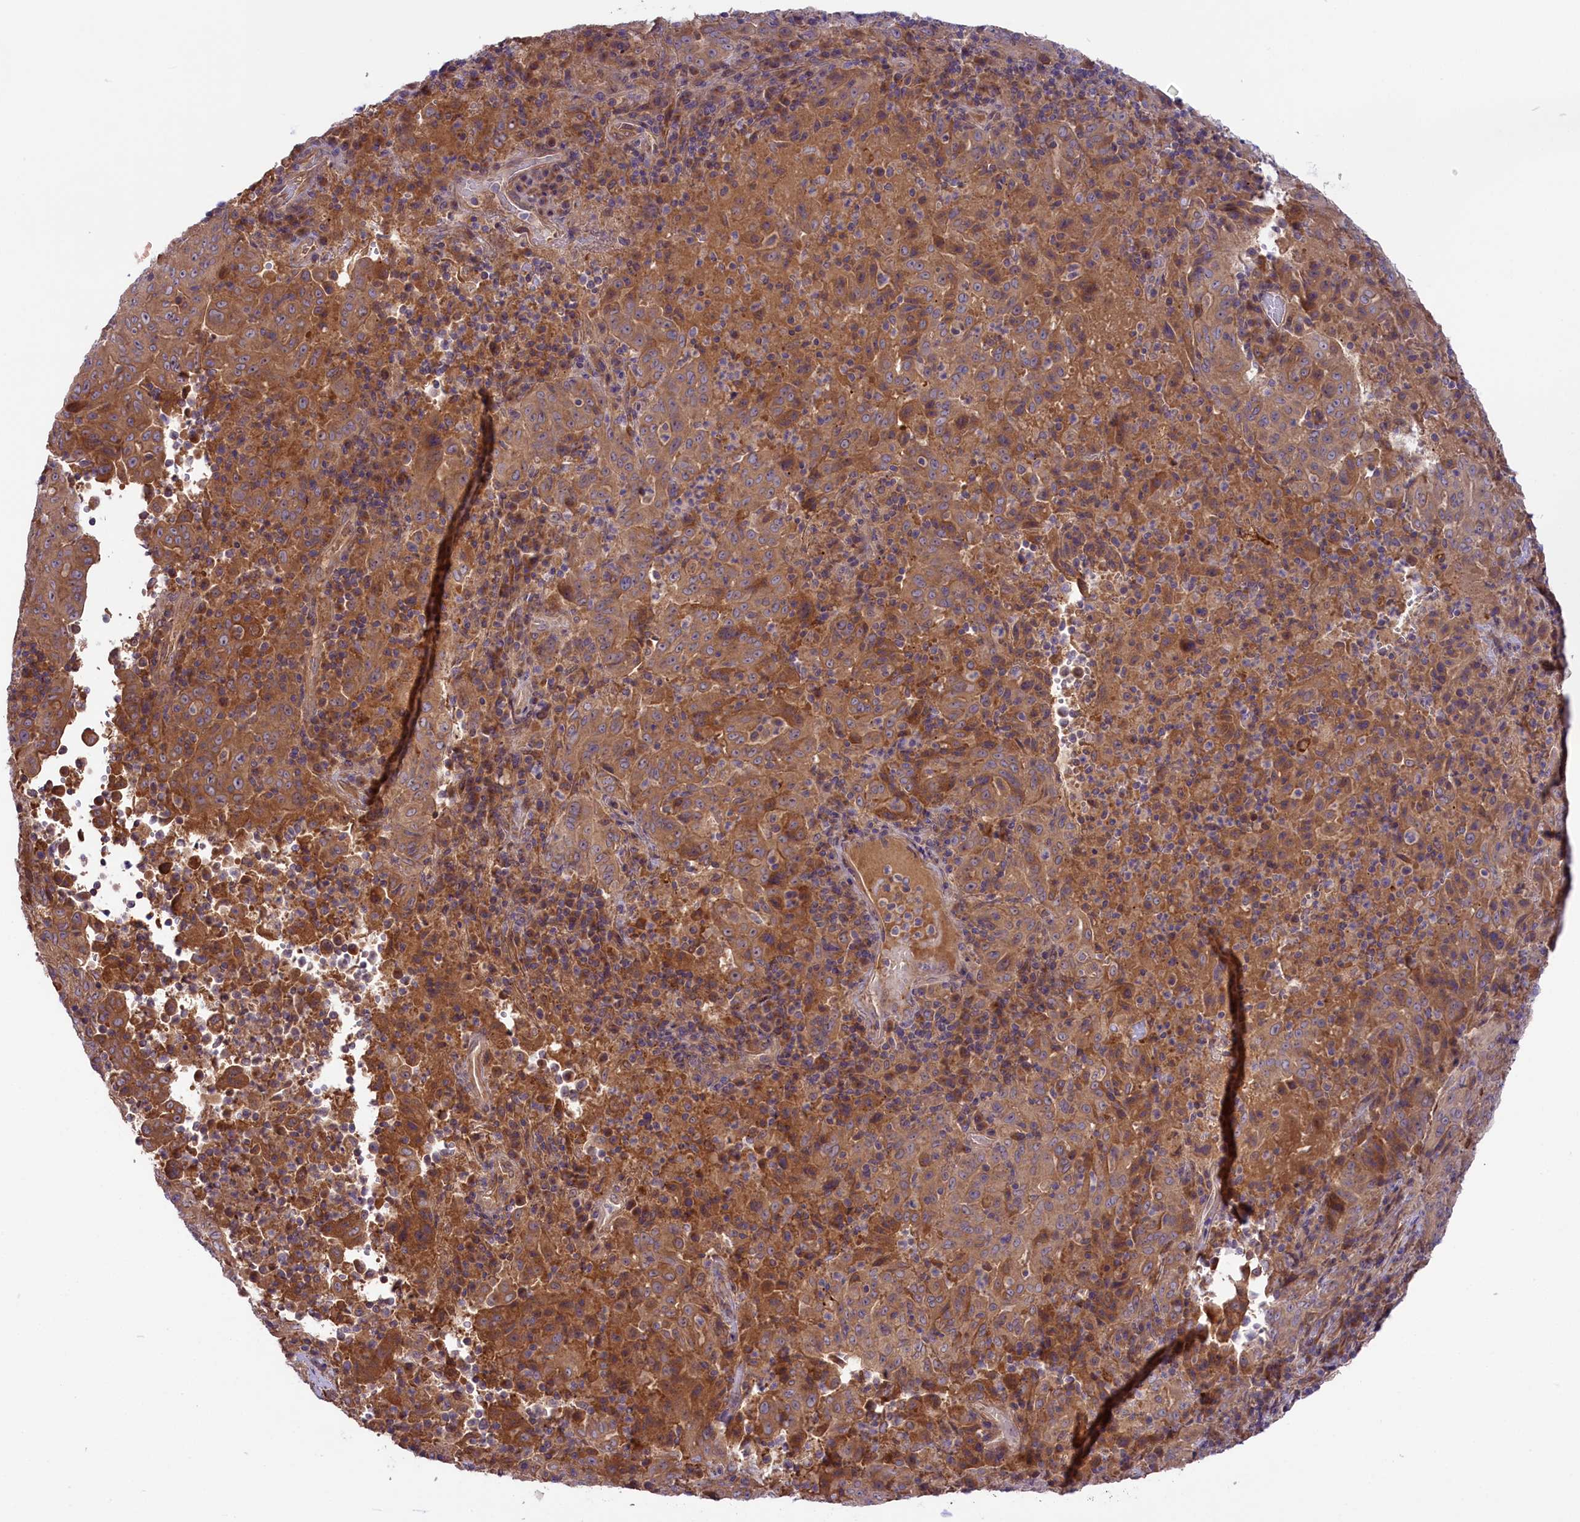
{"staining": {"intensity": "moderate", "quantity": ">75%", "location": "cytoplasmic/membranous"}, "tissue": "pancreatic cancer", "cell_type": "Tumor cells", "image_type": "cancer", "snomed": [{"axis": "morphology", "description": "Adenocarcinoma, NOS"}, {"axis": "topography", "description": "Pancreas"}], "caption": "An image of human pancreatic adenocarcinoma stained for a protein reveals moderate cytoplasmic/membranous brown staining in tumor cells.", "gene": "COG8", "patient": {"sex": "male", "age": 63}}